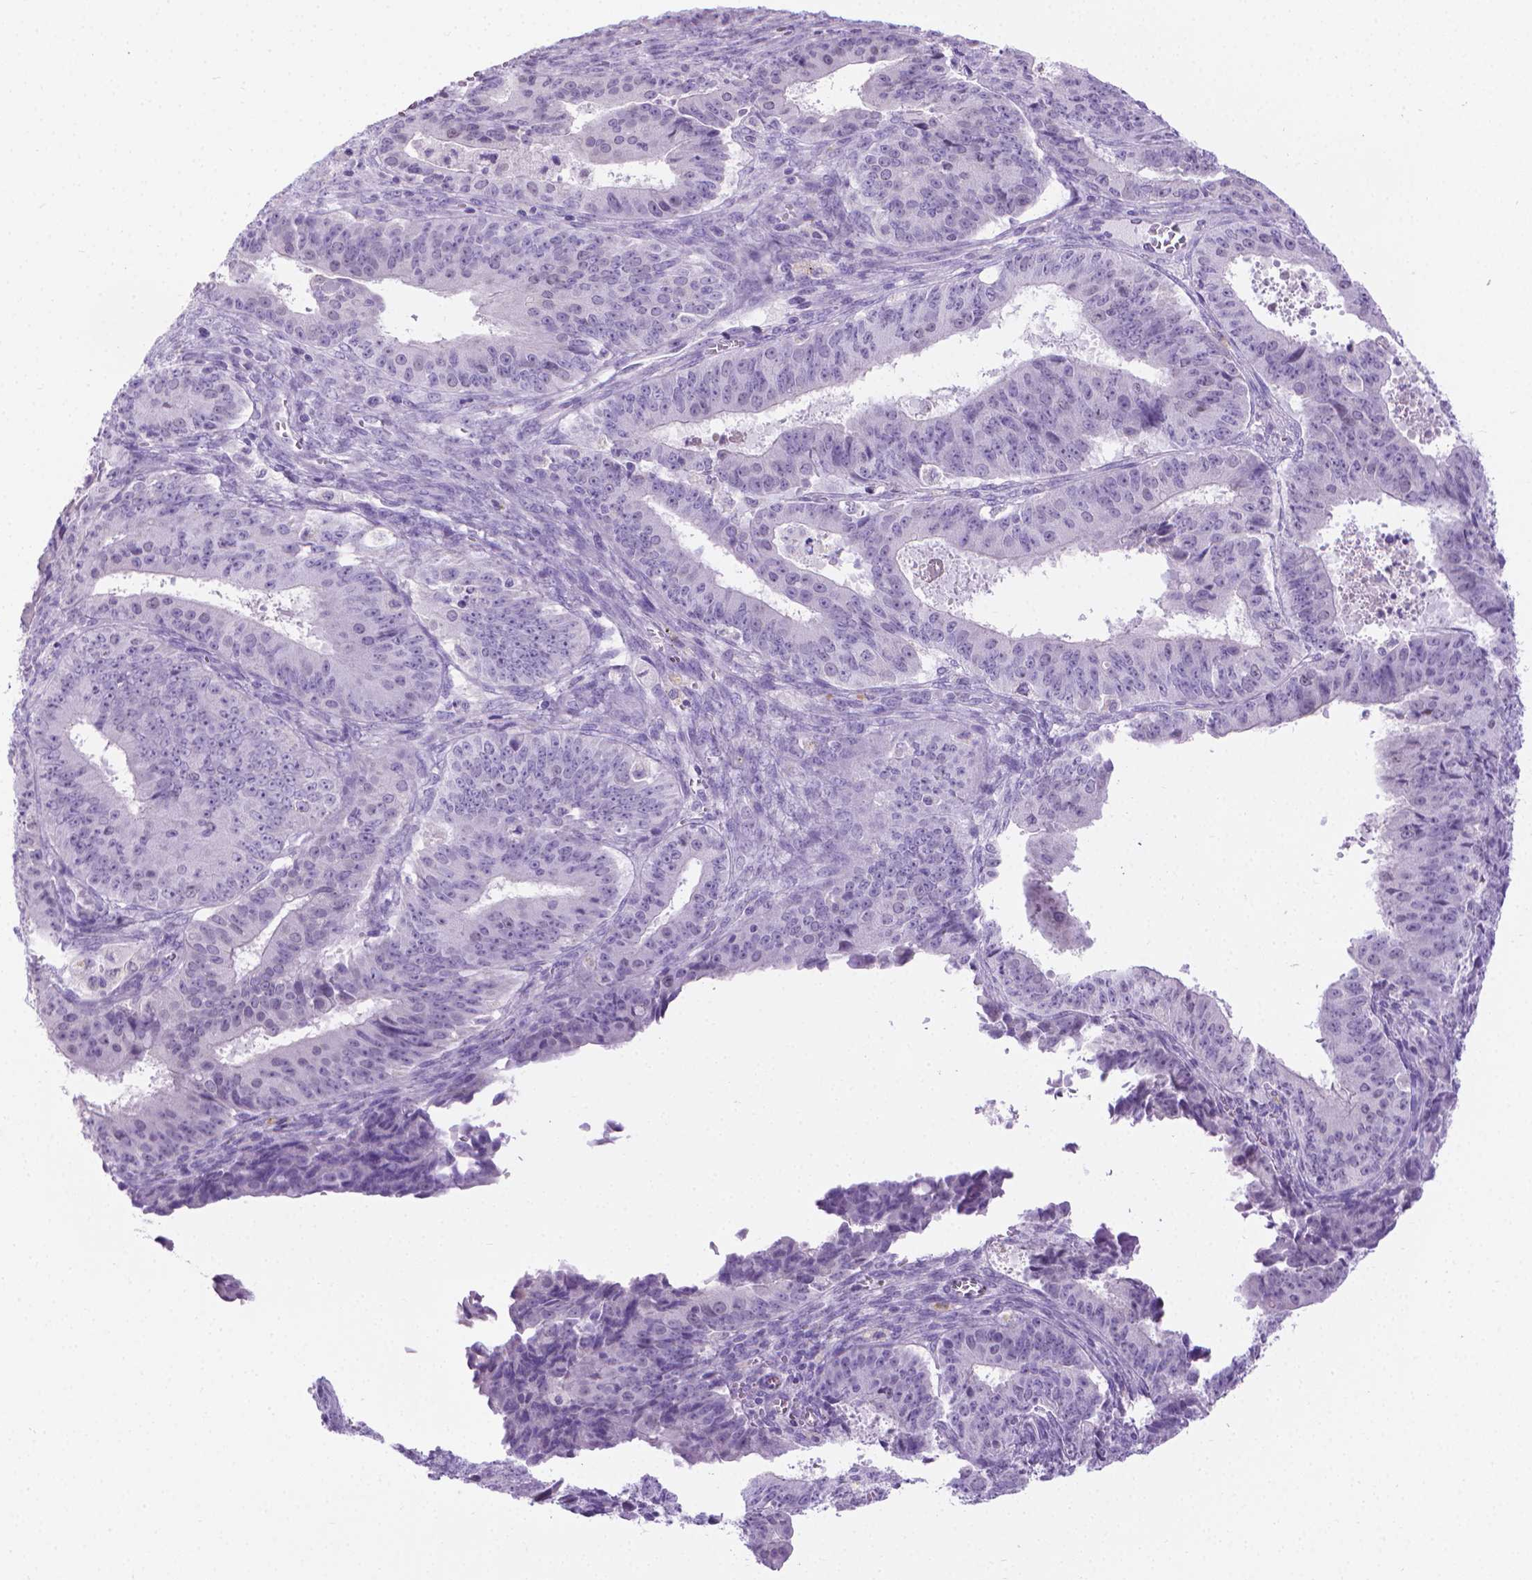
{"staining": {"intensity": "negative", "quantity": "none", "location": "none"}, "tissue": "ovarian cancer", "cell_type": "Tumor cells", "image_type": "cancer", "snomed": [{"axis": "morphology", "description": "Carcinoma, endometroid"}, {"axis": "topography", "description": "Ovary"}], "caption": "An immunohistochemistry micrograph of ovarian cancer is shown. There is no staining in tumor cells of ovarian cancer.", "gene": "SPAG6", "patient": {"sex": "female", "age": 42}}